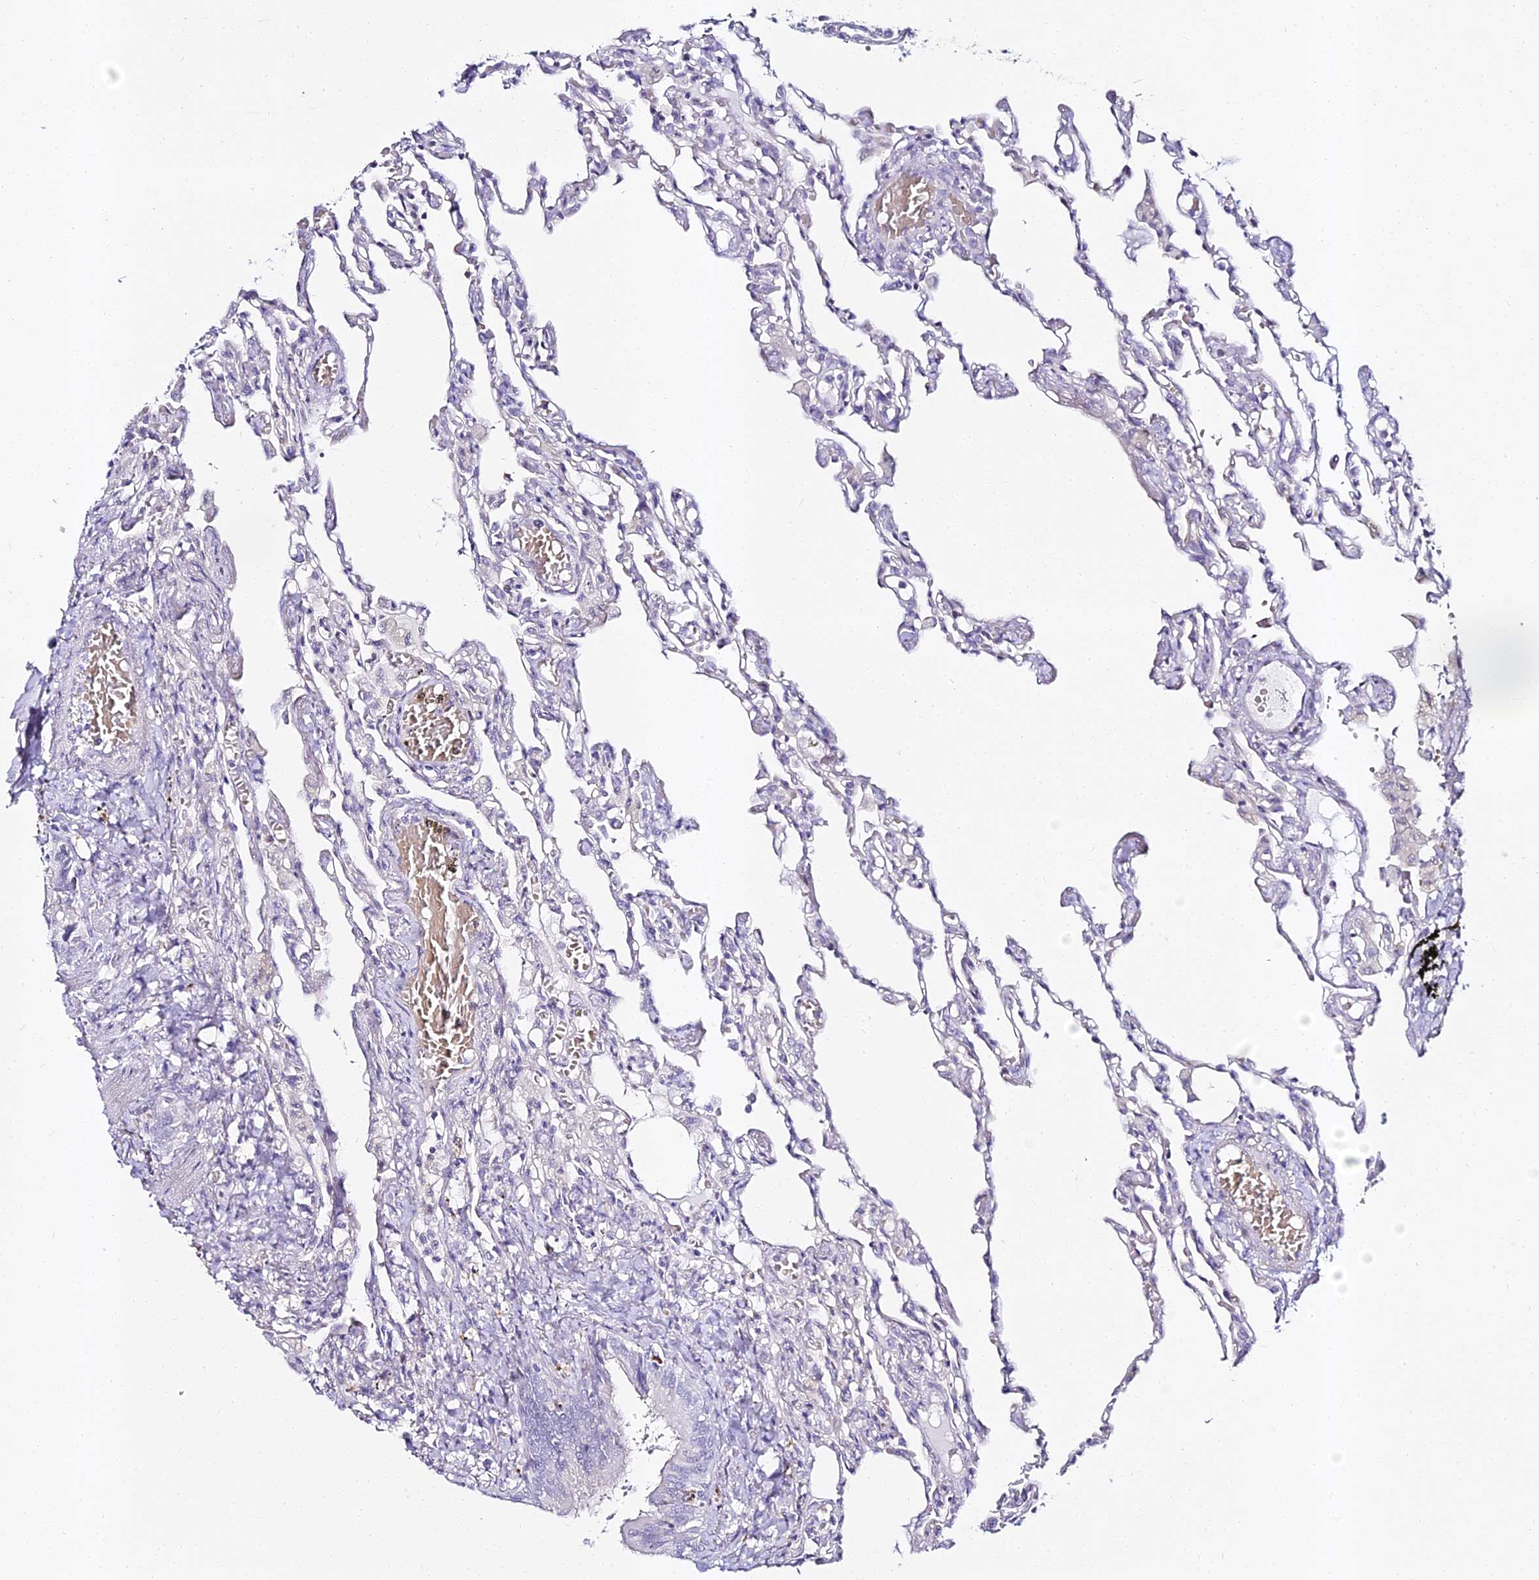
{"staining": {"intensity": "negative", "quantity": "none", "location": "none"}, "tissue": "lung", "cell_type": "Alveolar cells", "image_type": "normal", "snomed": [{"axis": "morphology", "description": "Normal tissue, NOS"}, {"axis": "topography", "description": "Bronchus"}, {"axis": "topography", "description": "Lung"}], "caption": "Immunohistochemistry photomicrograph of unremarkable lung stained for a protein (brown), which displays no expression in alveolar cells.", "gene": "ALPG", "patient": {"sex": "female", "age": 49}}